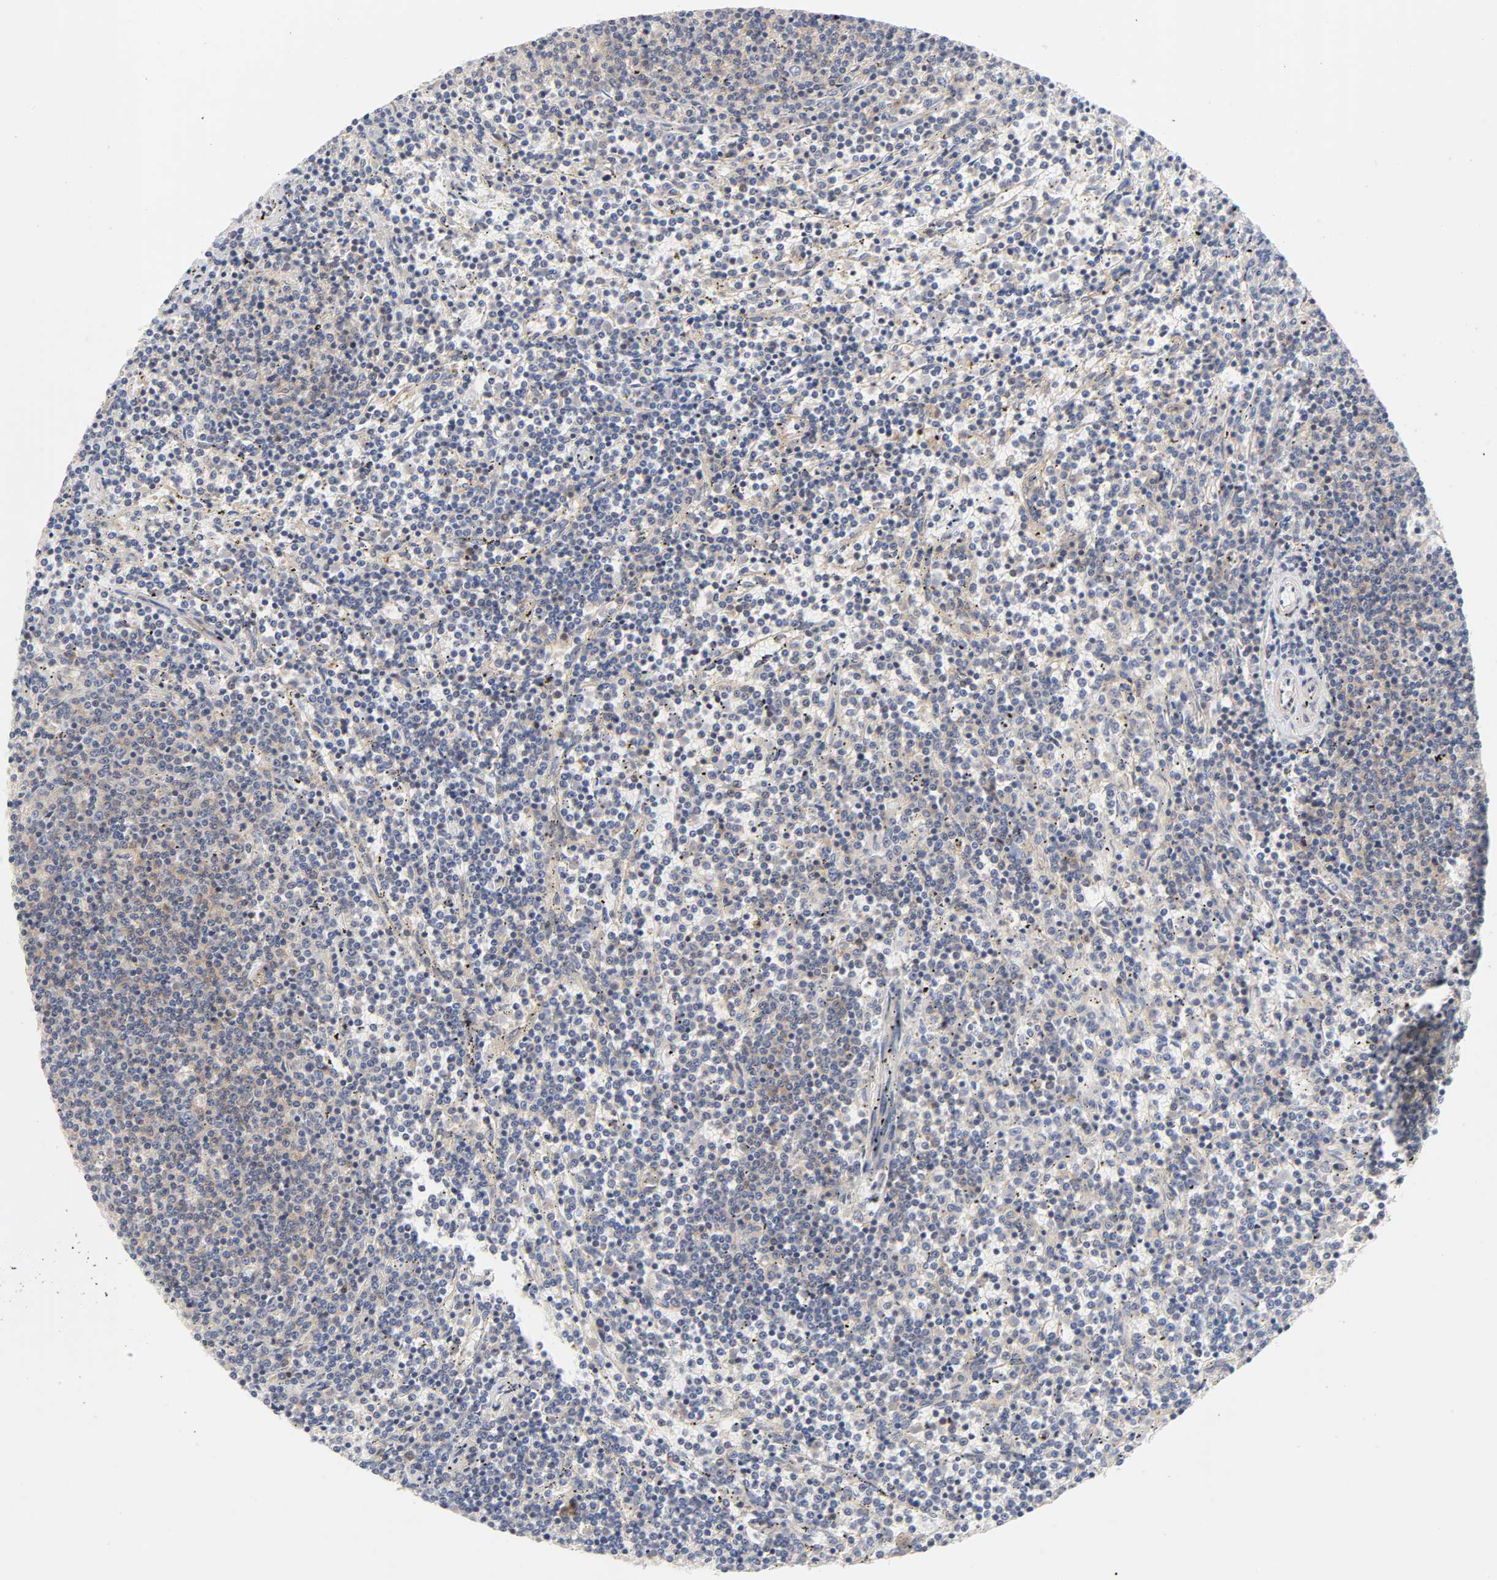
{"staining": {"intensity": "weak", "quantity": "25%-75%", "location": "cytoplasmic/membranous"}, "tissue": "lymphoma", "cell_type": "Tumor cells", "image_type": "cancer", "snomed": [{"axis": "morphology", "description": "Malignant lymphoma, non-Hodgkin's type, Low grade"}, {"axis": "topography", "description": "Spleen"}], "caption": "This is an image of immunohistochemistry staining of low-grade malignant lymphoma, non-Hodgkin's type, which shows weak staining in the cytoplasmic/membranous of tumor cells.", "gene": "ROCK1", "patient": {"sex": "female", "age": 50}}